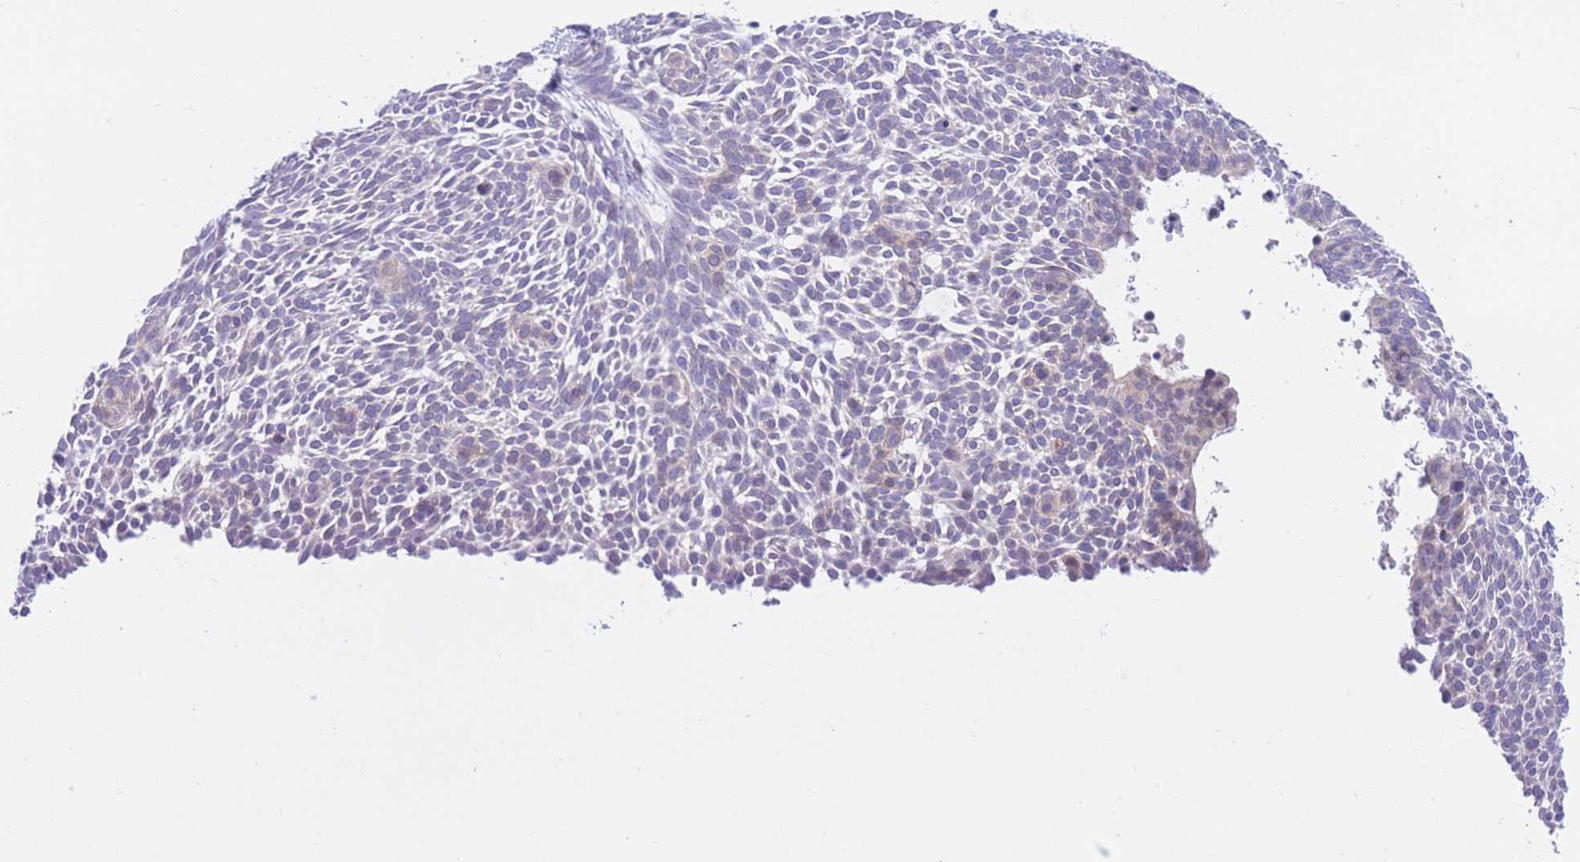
{"staining": {"intensity": "weak", "quantity": "<25%", "location": "cytoplasmic/membranous"}, "tissue": "skin cancer", "cell_type": "Tumor cells", "image_type": "cancer", "snomed": [{"axis": "morphology", "description": "Basal cell carcinoma"}, {"axis": "topography", "description": "Skin"}], "caption": "The photomicrograph exhibits no significant positivity in tumor cells of basal cell carcinoma (skin).", "gene": "RPL39L", "patient": {"sex": "male", "age": 61}}